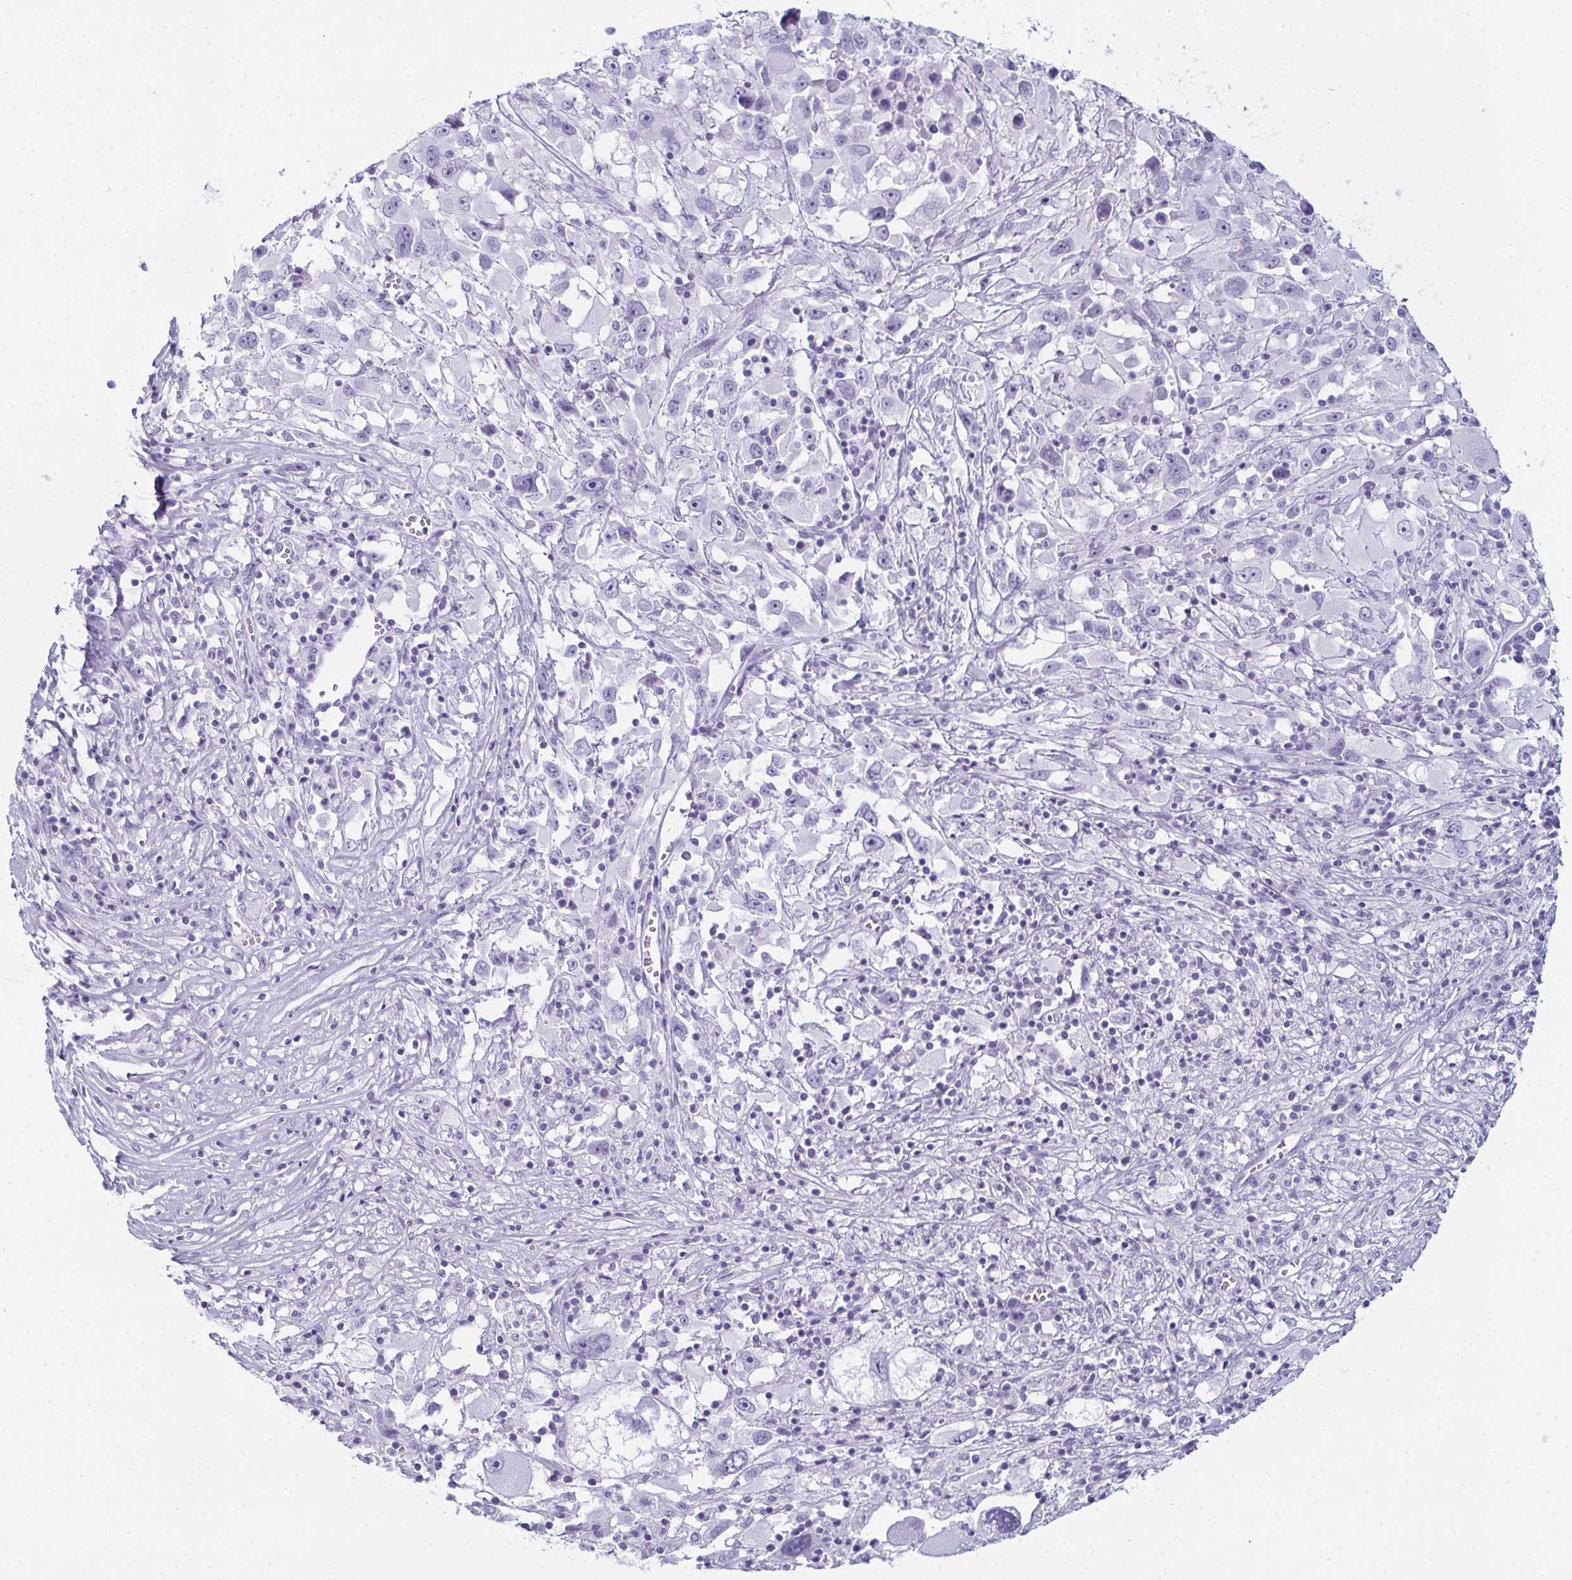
{"staining": {"intensity": "negative", "quantity": "none", "location": "none"}, "tissue": "melanoma", "cell_type": "Tumor cells", "image_type": "cancer", "snomed": [{"axis": "morphology", "description": "Malignant melanoma, Metastatic site"}, {"axis": "topography", "description": "Soft tissue"}], "caption": "Human malignant melanoma (metastatic site) stained for a protein using immunohistochemistry exhibits no expression in tumor cells.", "gene": "ENKUR", "patient": {"sex": "male", "age": 50}}